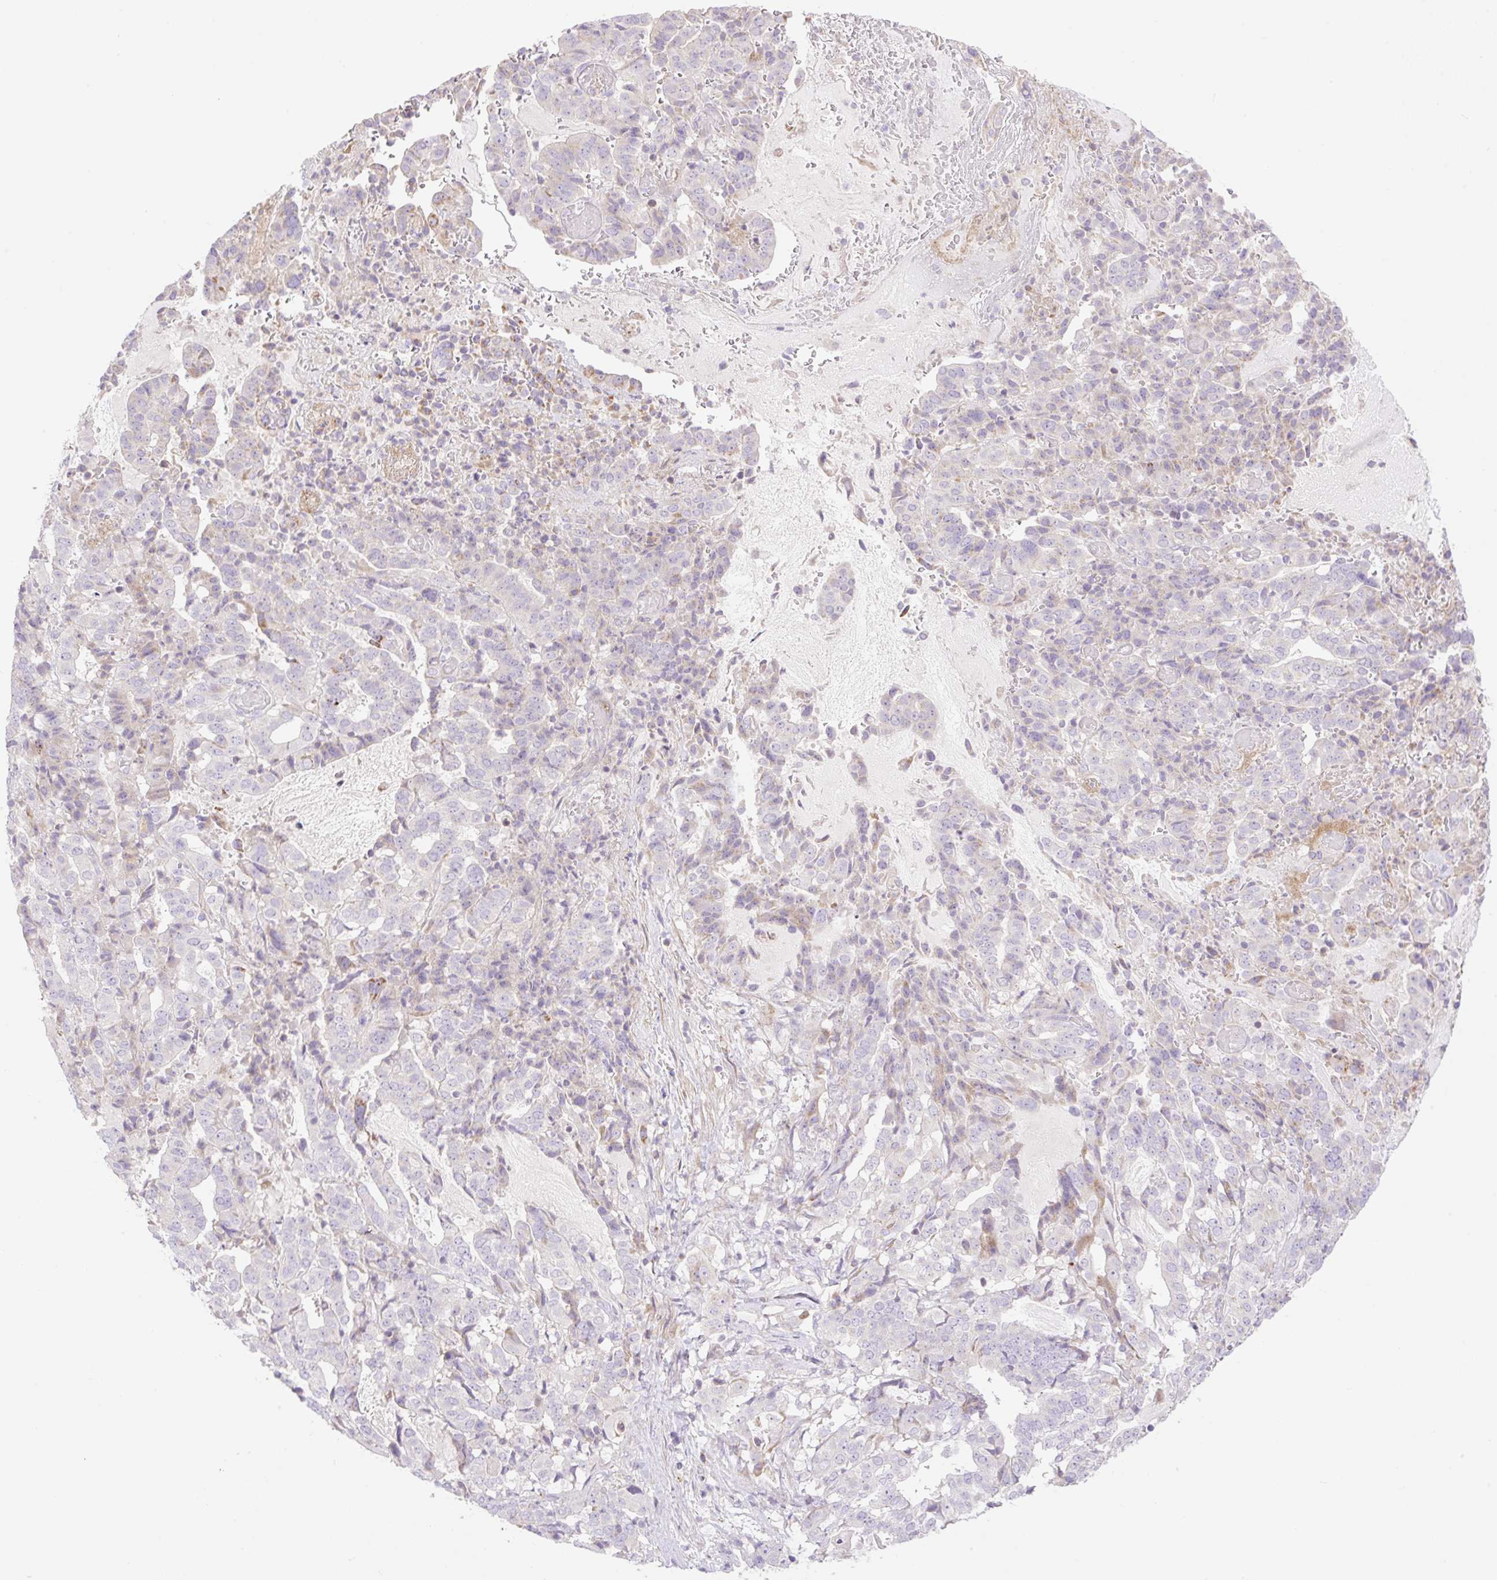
{"staining": {"intensity": "negative", "quantity": "none", "location": "none"}, "tissue": "stomach cancer", "cell_type": "Tumor cells", "image_type": "cancer", "snomed": [{"axis": "morphology", "description": "Adenocarcinoma, NOS"}, {"axis": "topography", "description": "Stomach"}], "caption": "Immunohistochemistry micrograph of human adenocarcinoma (stomach) stained for a protein (brown), which displays no staining in tumor cells.", "gene": "VPS25", "patient": {"sex": "male", "age": 48}}